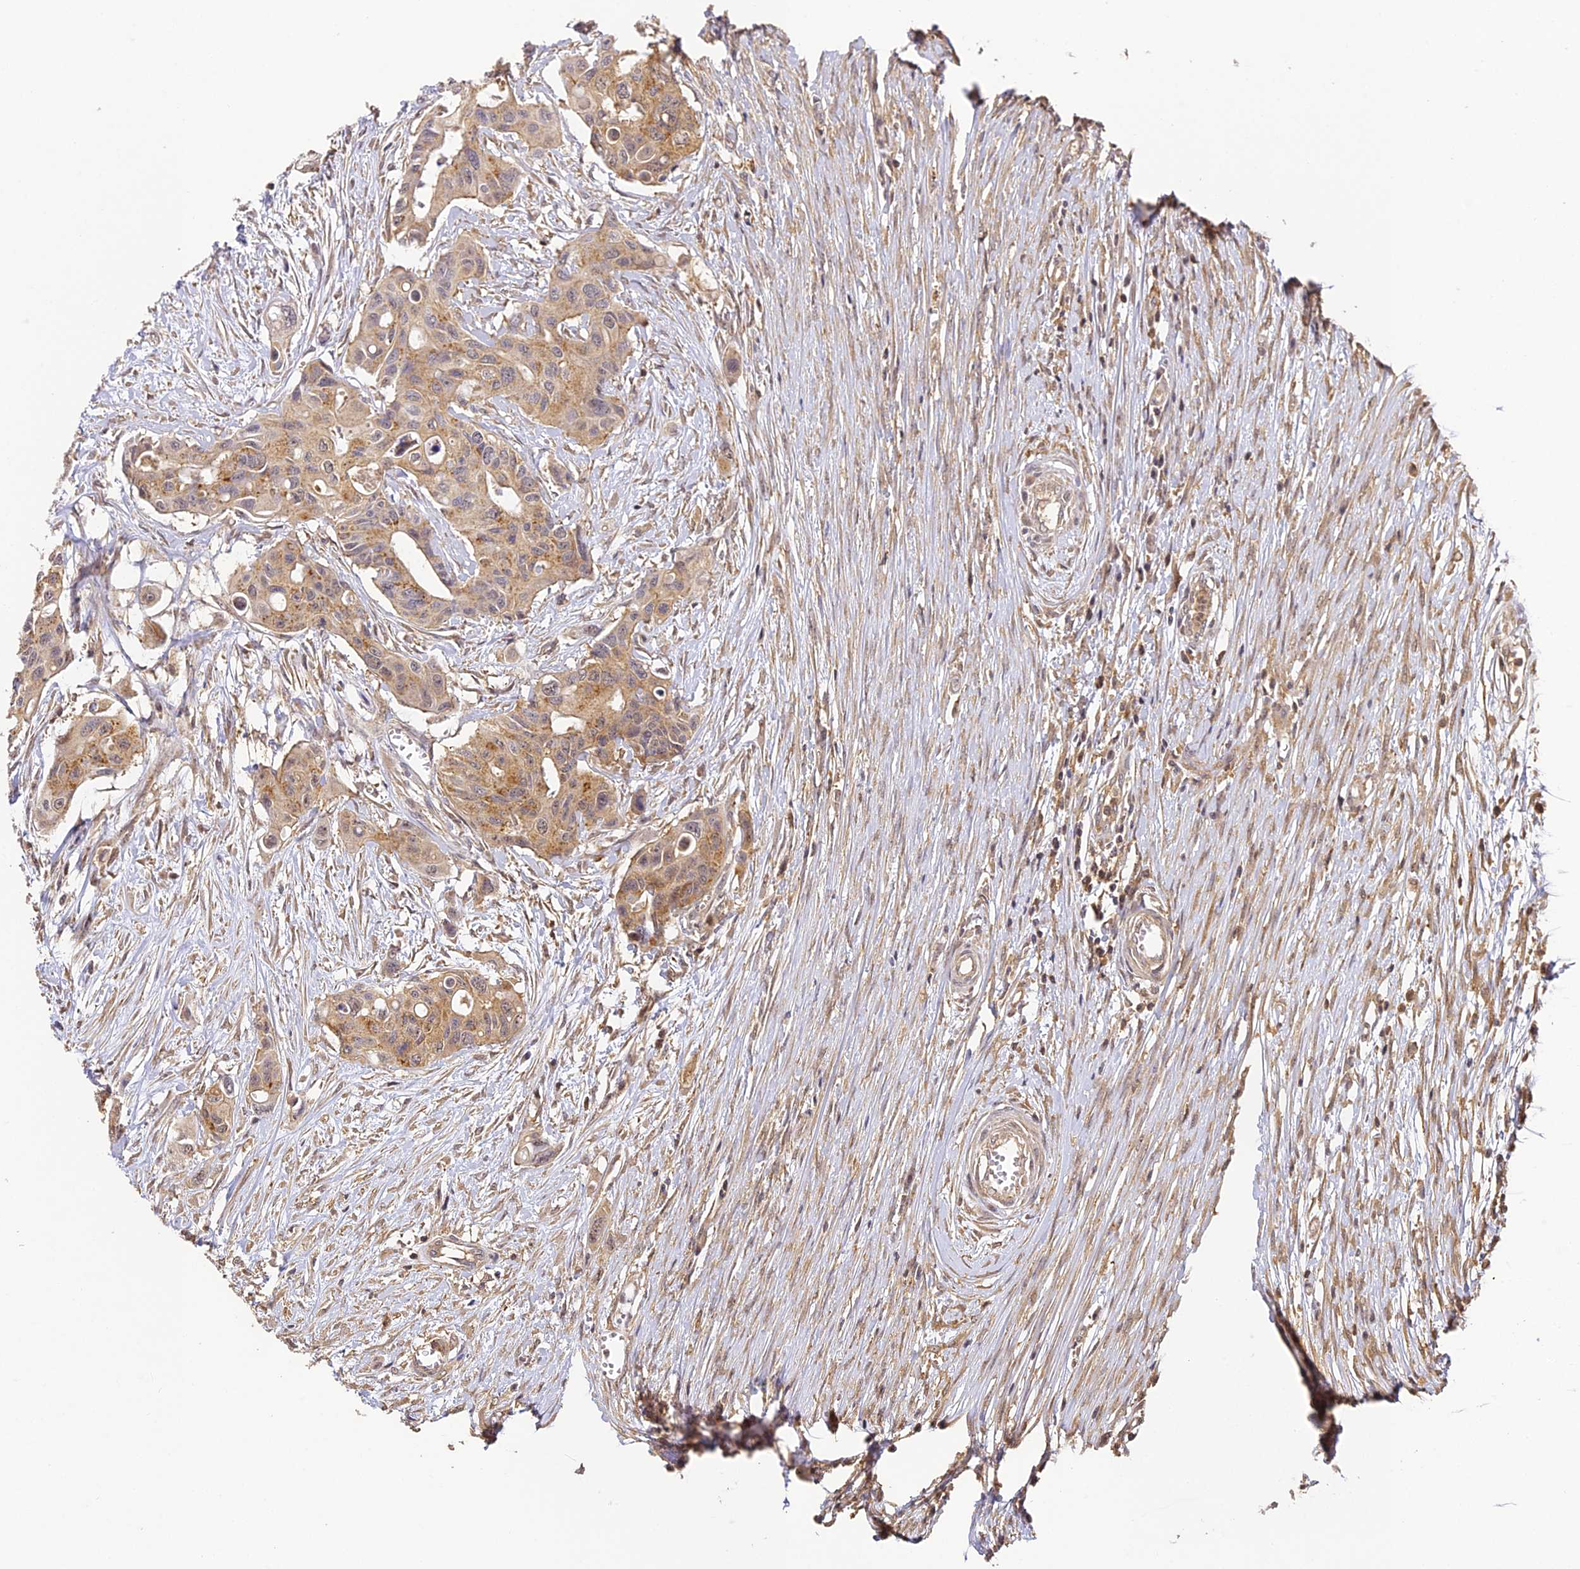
{"staining": {"intensity": "moderate", "quantity": ">75%", "location": "cytoplasmic/membranous"}, "tissue": "colorectal cancer", "cell_type": "Tumor cells", "image_type": "cancer", "snomed": [{"axis": "morphology", "description": "Adenocarcinoma, NOS"}, {"axis": "topography", "description": "Colon"}], "caption": "Immunohistochemistry photomicrograph of colorectal cancer stained for a protein (brown), which exhibits medium levels of moderate cytoplasmic/membranous expression in about >75% of tumor cells.", "gene": "ZNF443", "patient": {"sex": "male", "age": 77}}